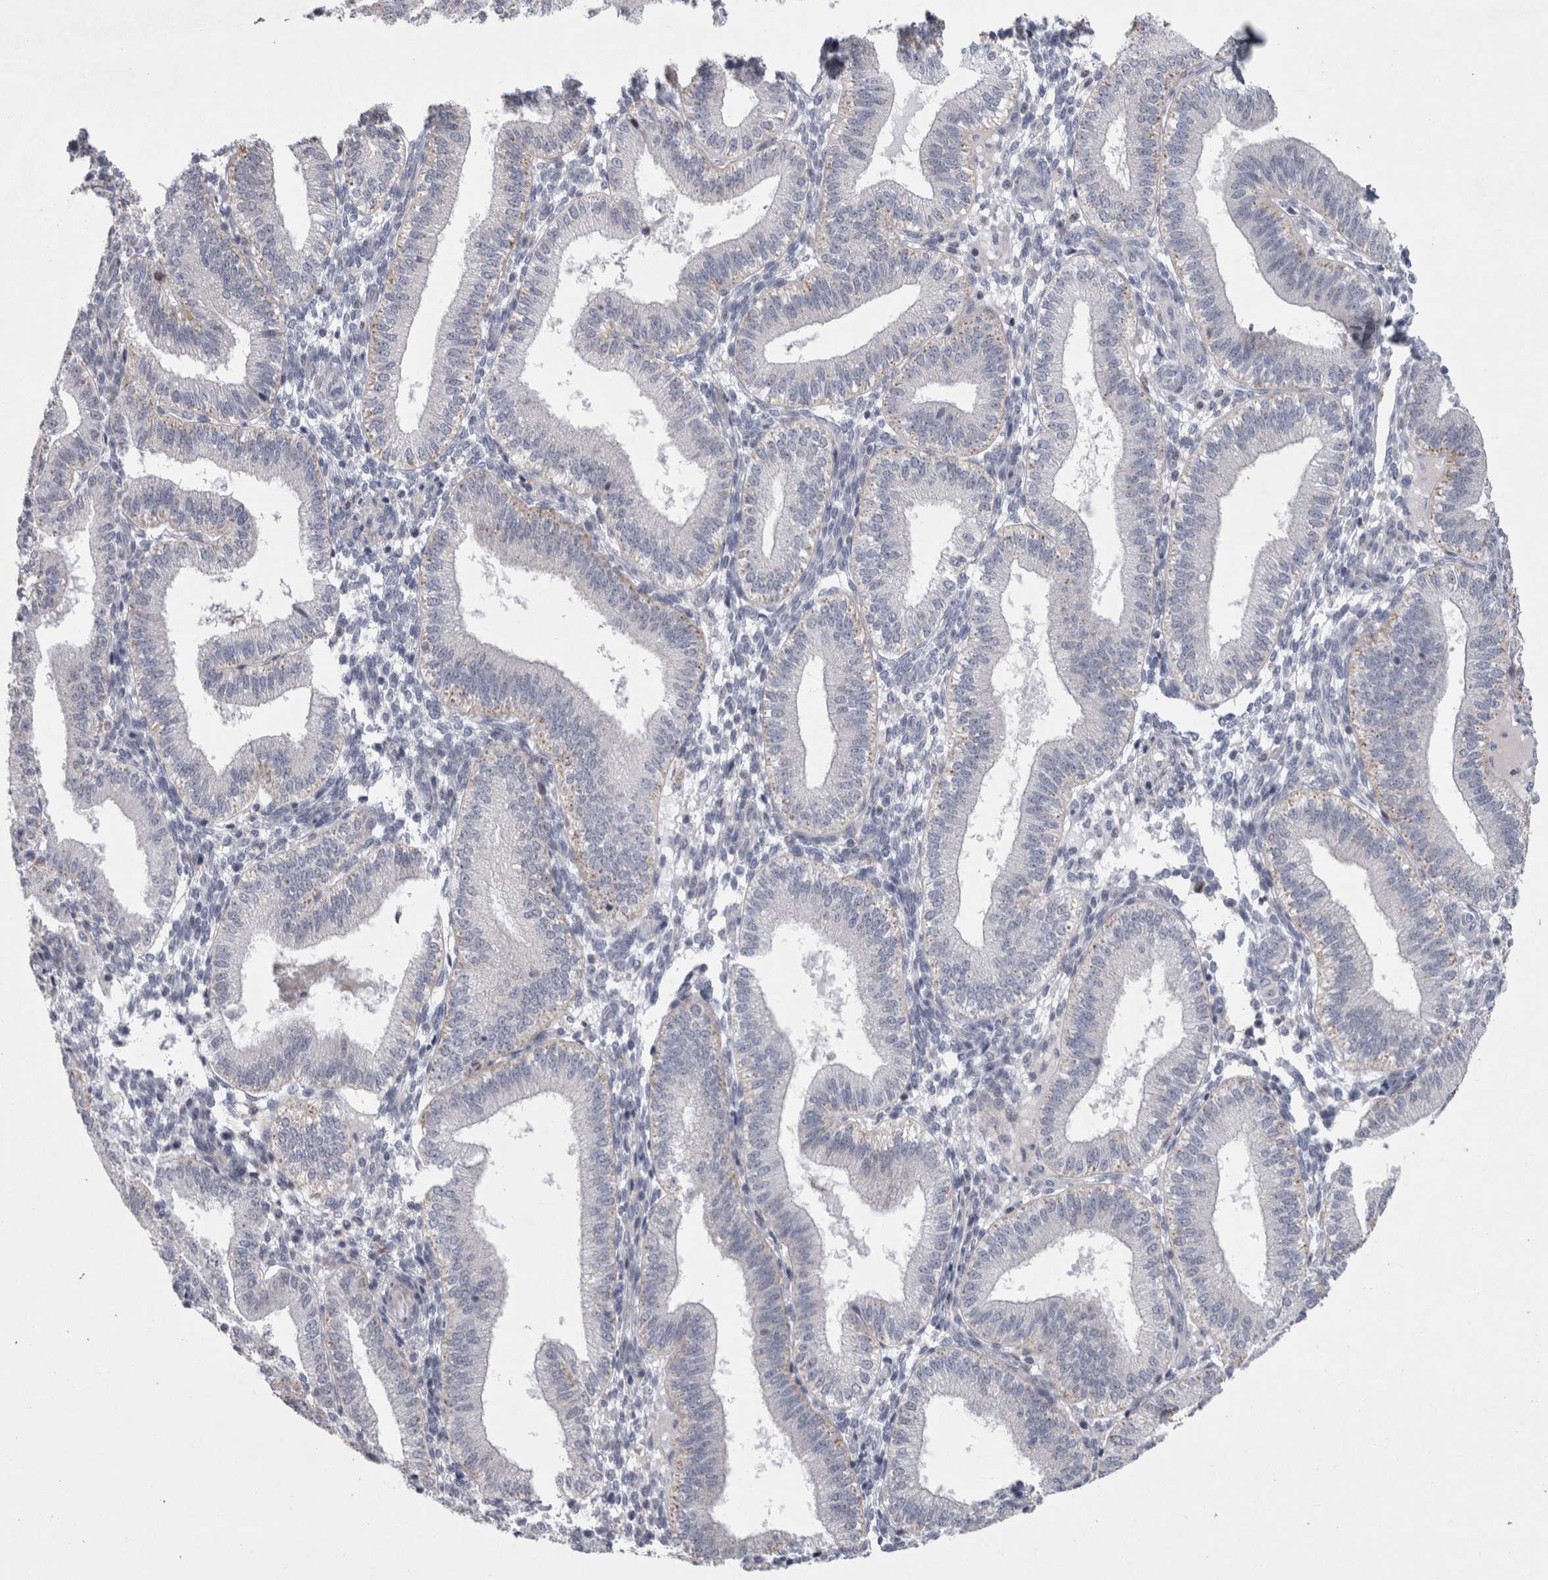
{"staining": {"intensity": "negative", "quantity": "none", "location": "none"}, "tissue": "endometrium", "cell_type": "Cells in endometrial stroma", "image_type": "normal", "snomed": [{"axis": "morphology", "description": "Normal tissue, NOS"}, {"axis": "topography", "description": "Endometrium"}], "caption": "High power microscopy histopathology image of an IHC micrograph of normal endometrium, revealing no significant expression in cells in endometrial stroma. (Brightfield microscopy of DAB immunohistochemistry at high magnification).", "gene": "AGMAT", "patient": {"sex": "female", "age": 39}}